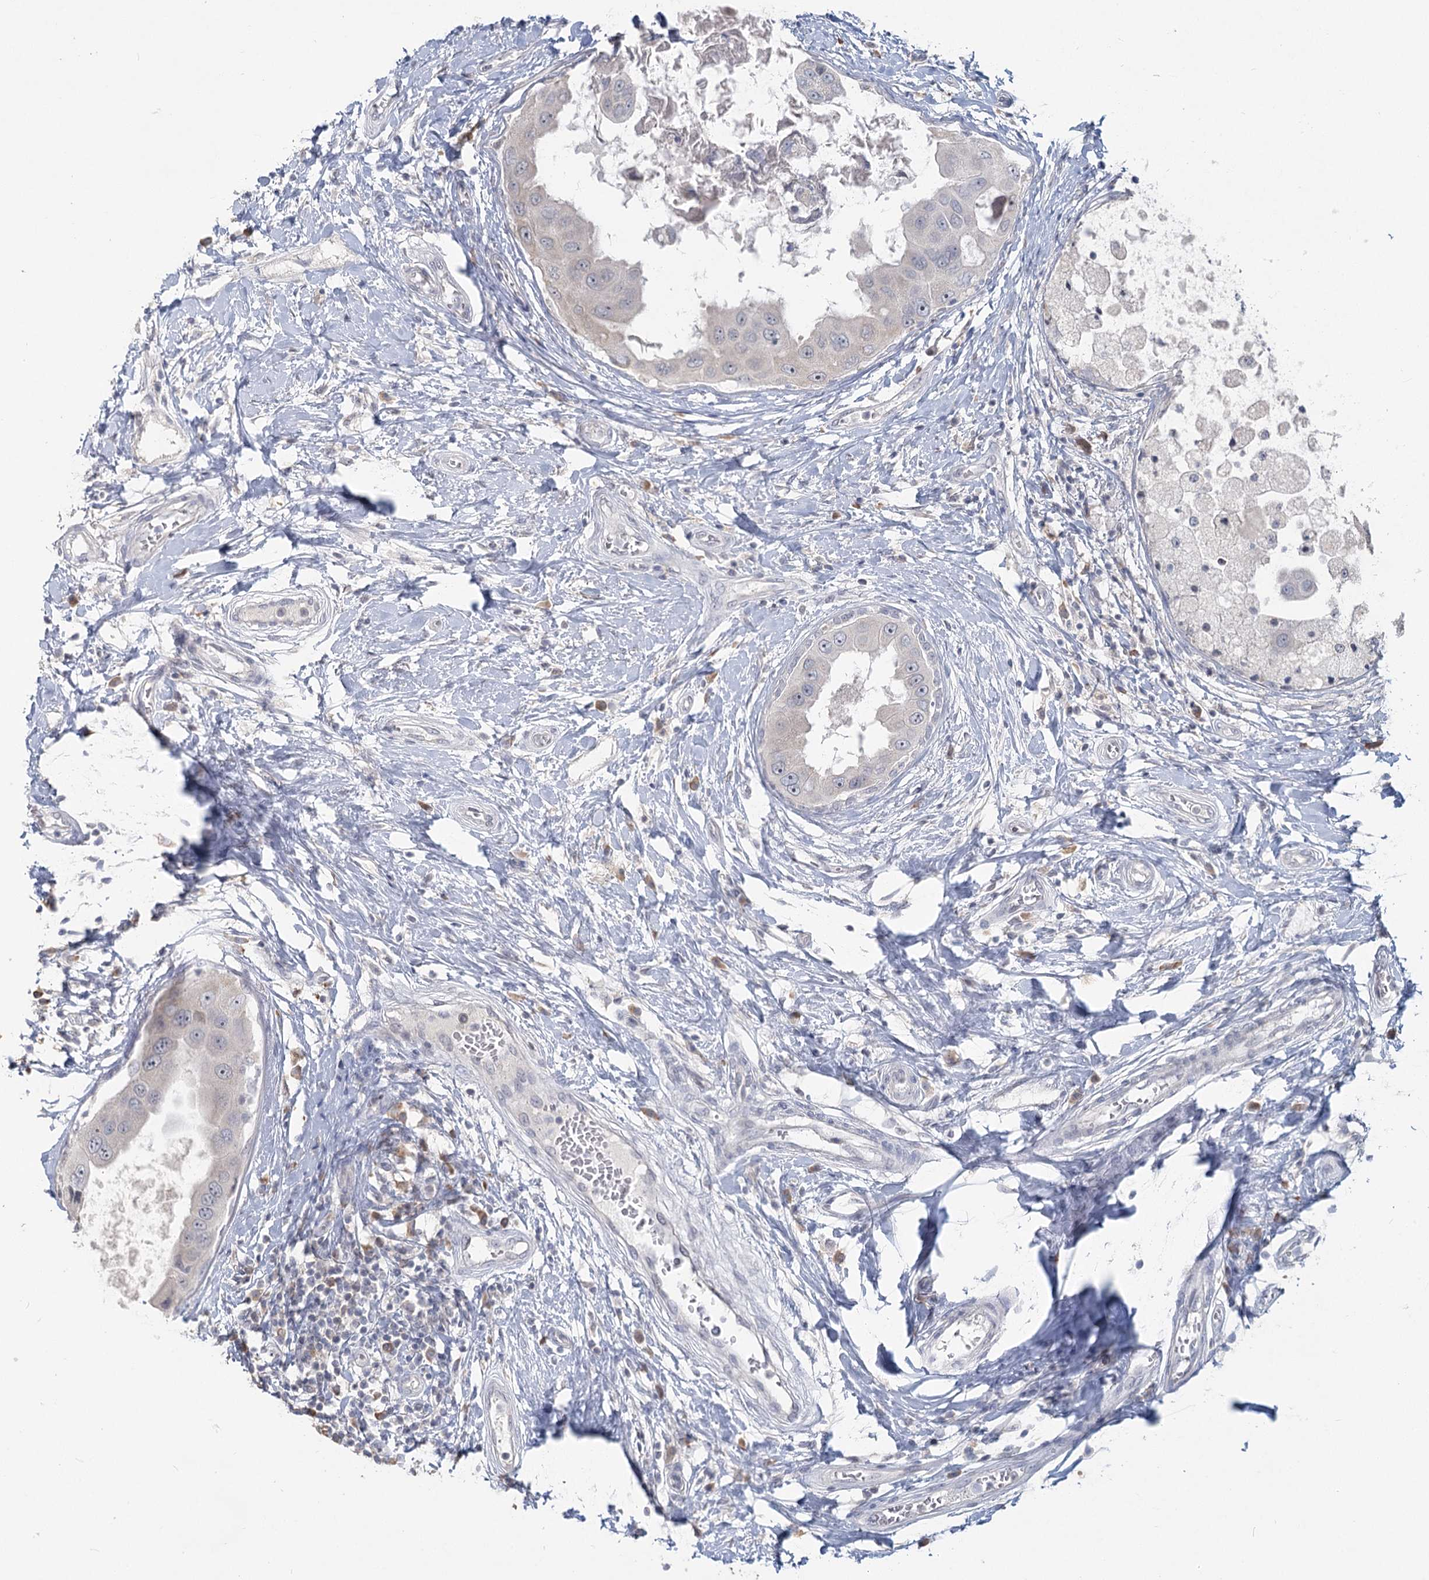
{"staining": {"intensity": "negative", "quantity": "none", "location": "none"}, "tissue": "breast cancer", "cell_type": "Tumor cells", "image_type": "cancer", "snomed": [{"axis": "morphology", "description": "Duct carcinoma"}, {"axis": "topography", "description": "Breast"}], "caption": "Breast cancer (infiltrating ductal carcinoma) was stained to show a protein in brown. There is no significant positivity in tumor cells.", "gene": "SLC9A3", "patient": {"sex": "female", "age": 27}}